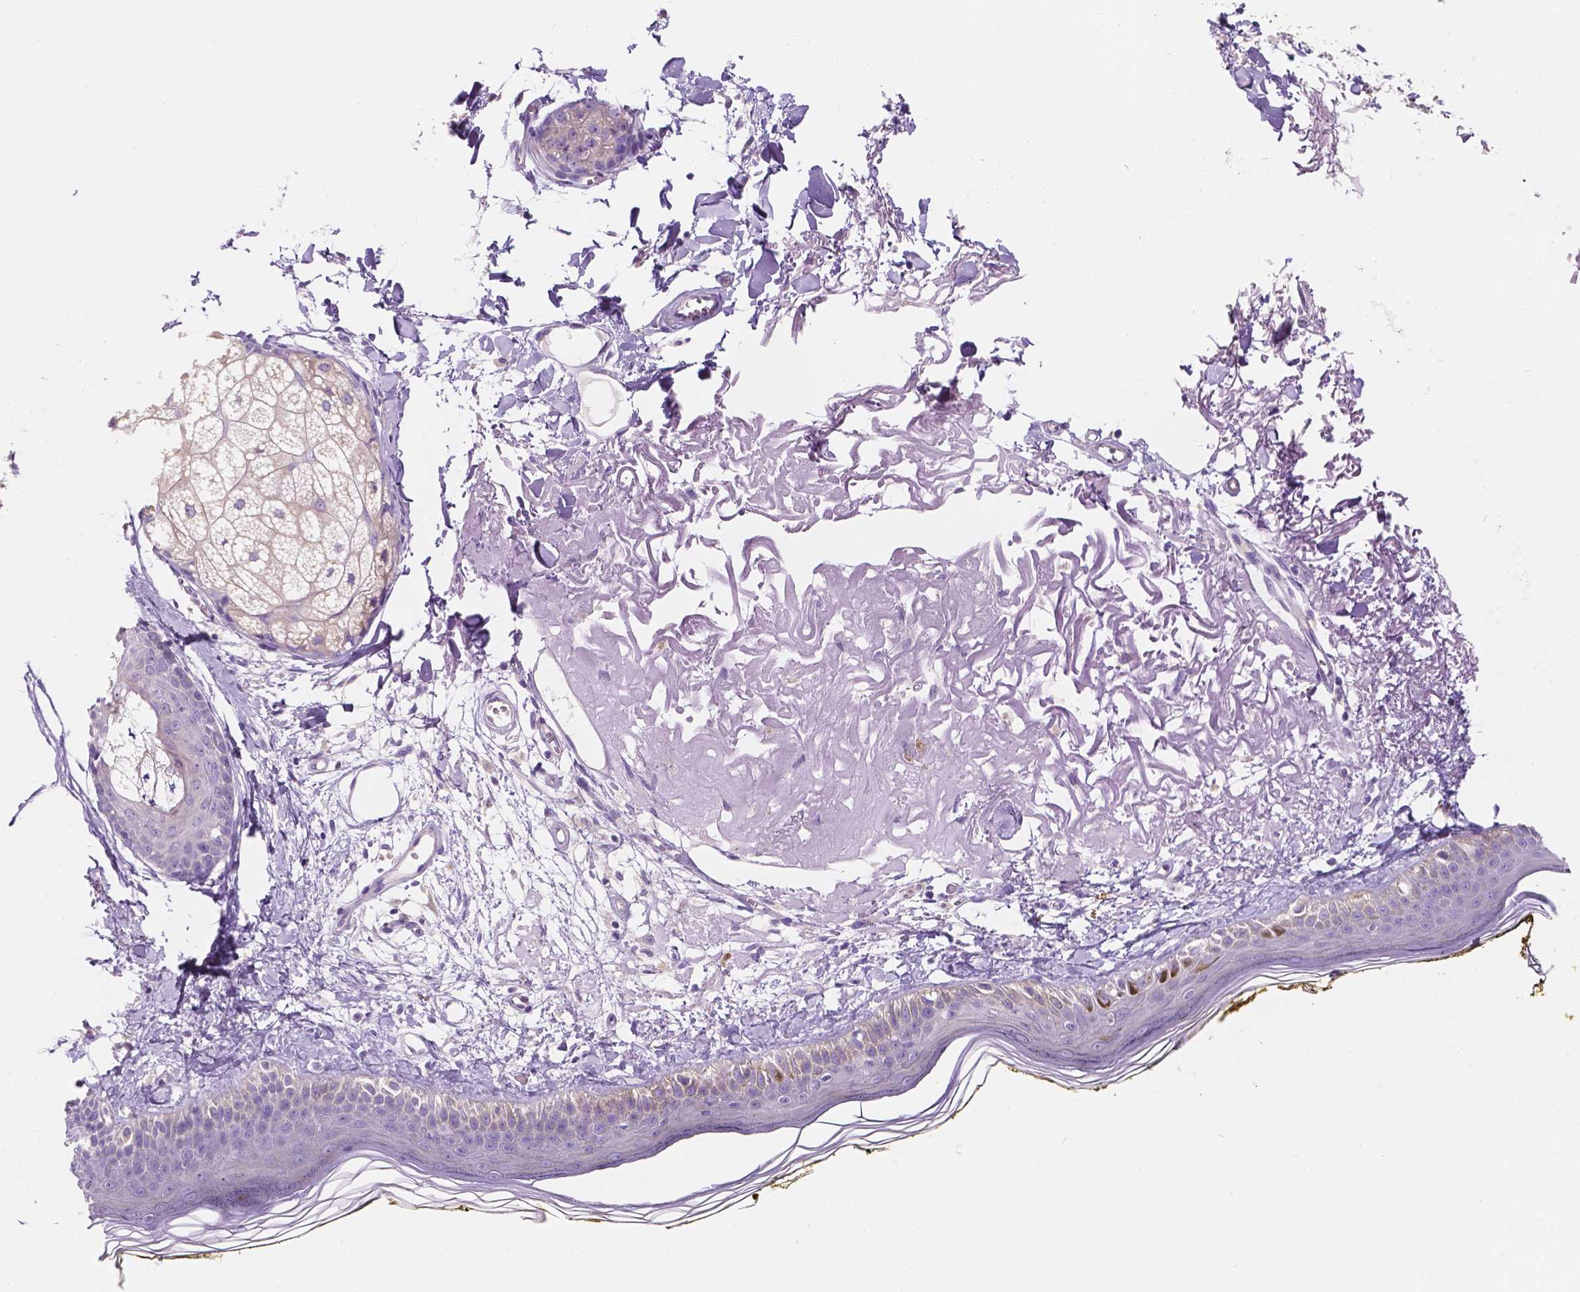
{"staining": {"intensity": "negative", "quantity": "none", "location": "none"}, "tissue": "skin", "cell_type": "Fibroblasts", "image_type": "normal", "snomed": [{"axis": "morphology", "description": "Normal tissue, NOS"}, {"axis": "topography", "description": "Skin"}], "caption": "High magnification brightfield microscopy of unremarkable skin stained with DAB (3,3'-diaminobenzidine) (brown) and counterstained with hematoxylin (blue): fibroblasts show no significant expression. (Brightfield microscopy of DAB immunohistochemistry (IHC) at high magnification).", "gene": "SIRT2", "patient": {"sex": "male", "age": 76}}